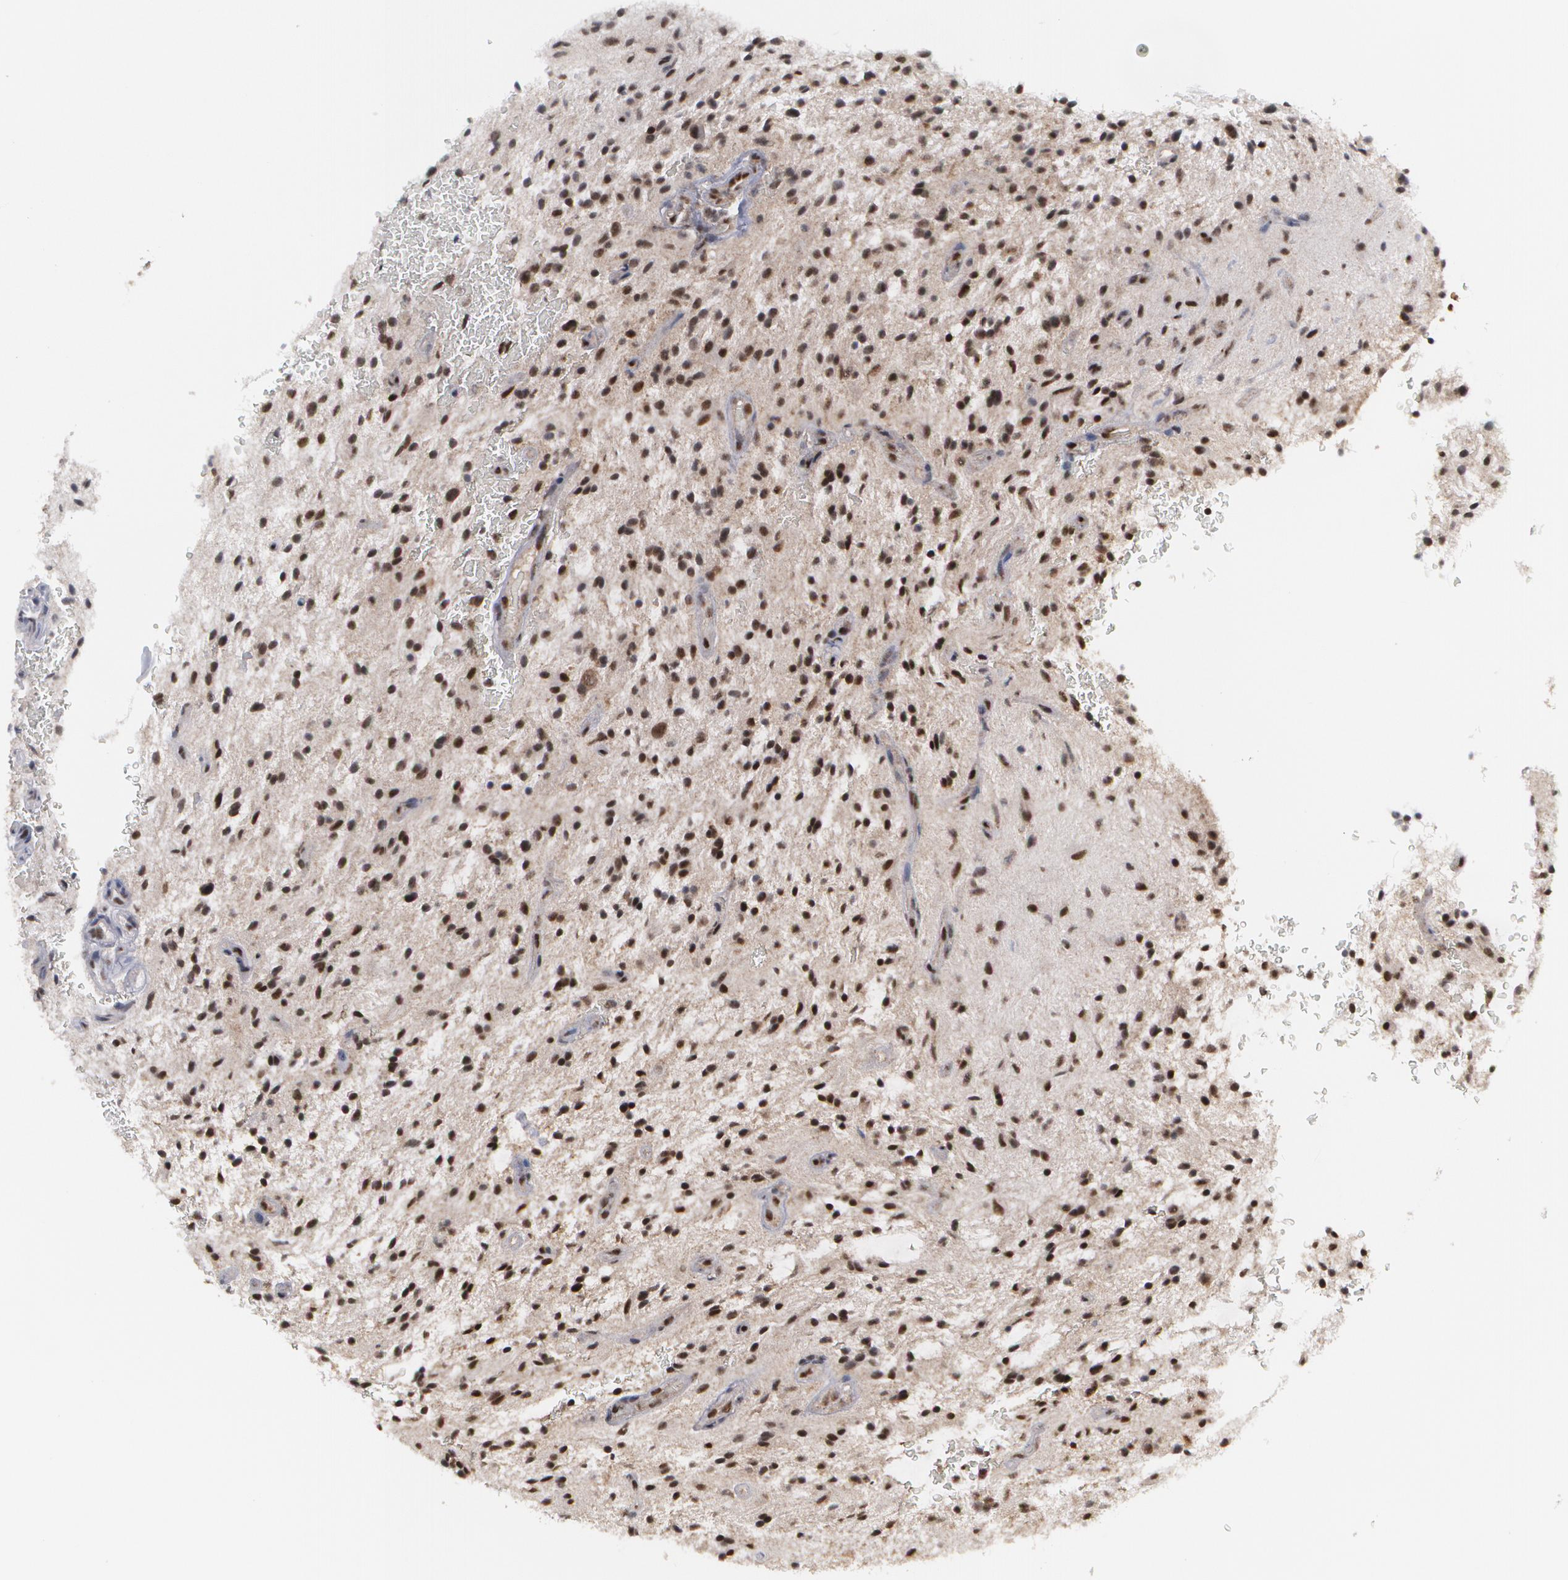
{"staining": {"intensity": "moderate", "quantity": ">75%", "location": "nuclear"}, "tissue": "glioma", "cell_type": "Tumor cells", "image_type": "cancer", "snomed": [{"axis": "morphology", "description": "Glioma, malignant, NOS"}, {"axis": "topography", "description": "Cerebellum"}], "caption": "A high-resolution image shows immunohistochemistry staining of glioma, which exhibits moderate nuclear expression in approximately >75% of tumor cells.", "gene": "INTS6", "patient": {"sex": "female", "age": 10}}